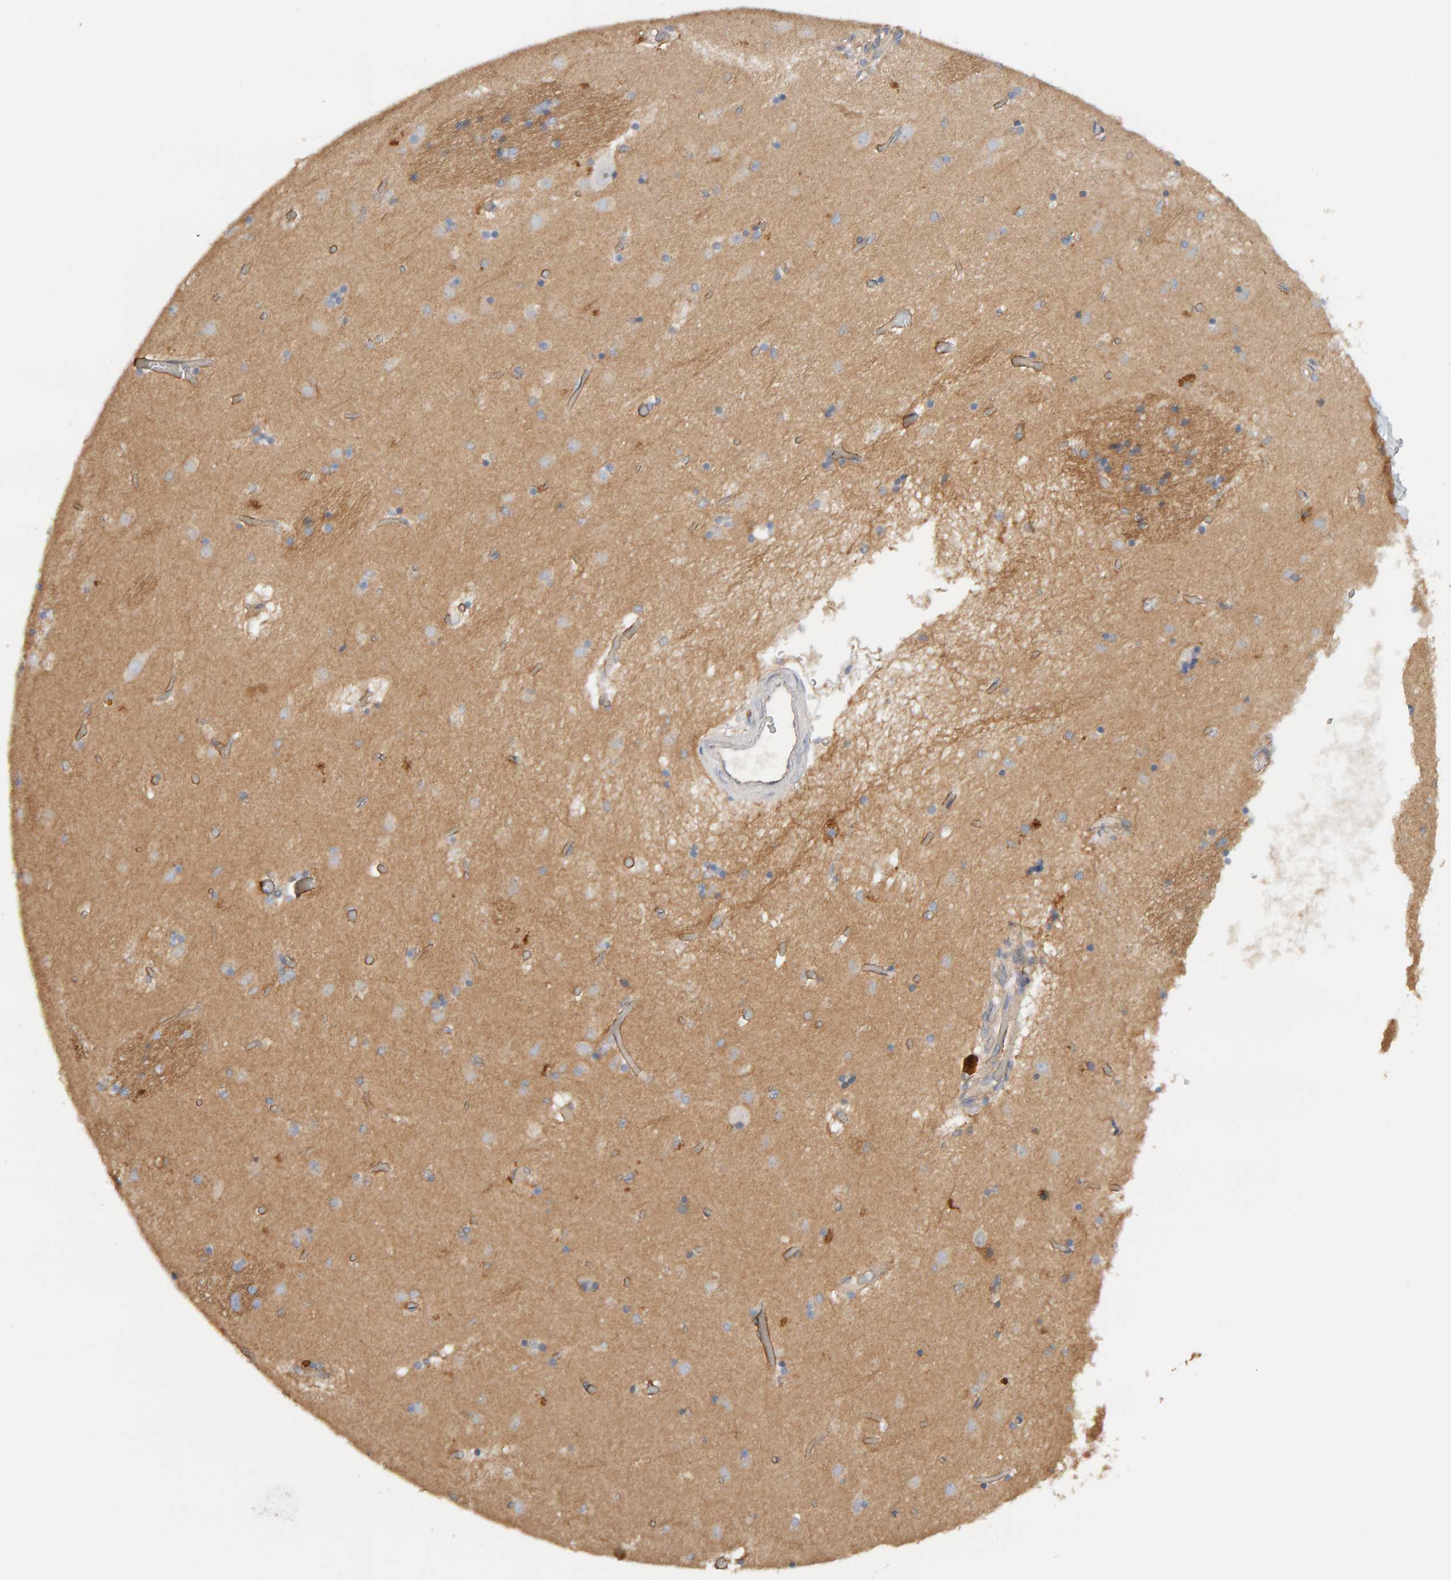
{"staining": {"intensity": "negative", "quantity": "none", "location": "none"}, "tissue": "caudate", "cell_type": "Glial cells", "image_type": "normal", "snomed": [{"axis": "morphology", "description": "Normal tissue, NOS"}, {"axis": "topography", "description": "Lateral ventricle wall"}], "caption": "Immunohistochemistry micrograph of unremarkable caudate: human caudate stained with DAB (3,3'-diaminobenzidine) reveals no significant protein positivity in glial cells.", "gene": "PPP1R16A", "patient": {"sex": "male", "age": 70}}